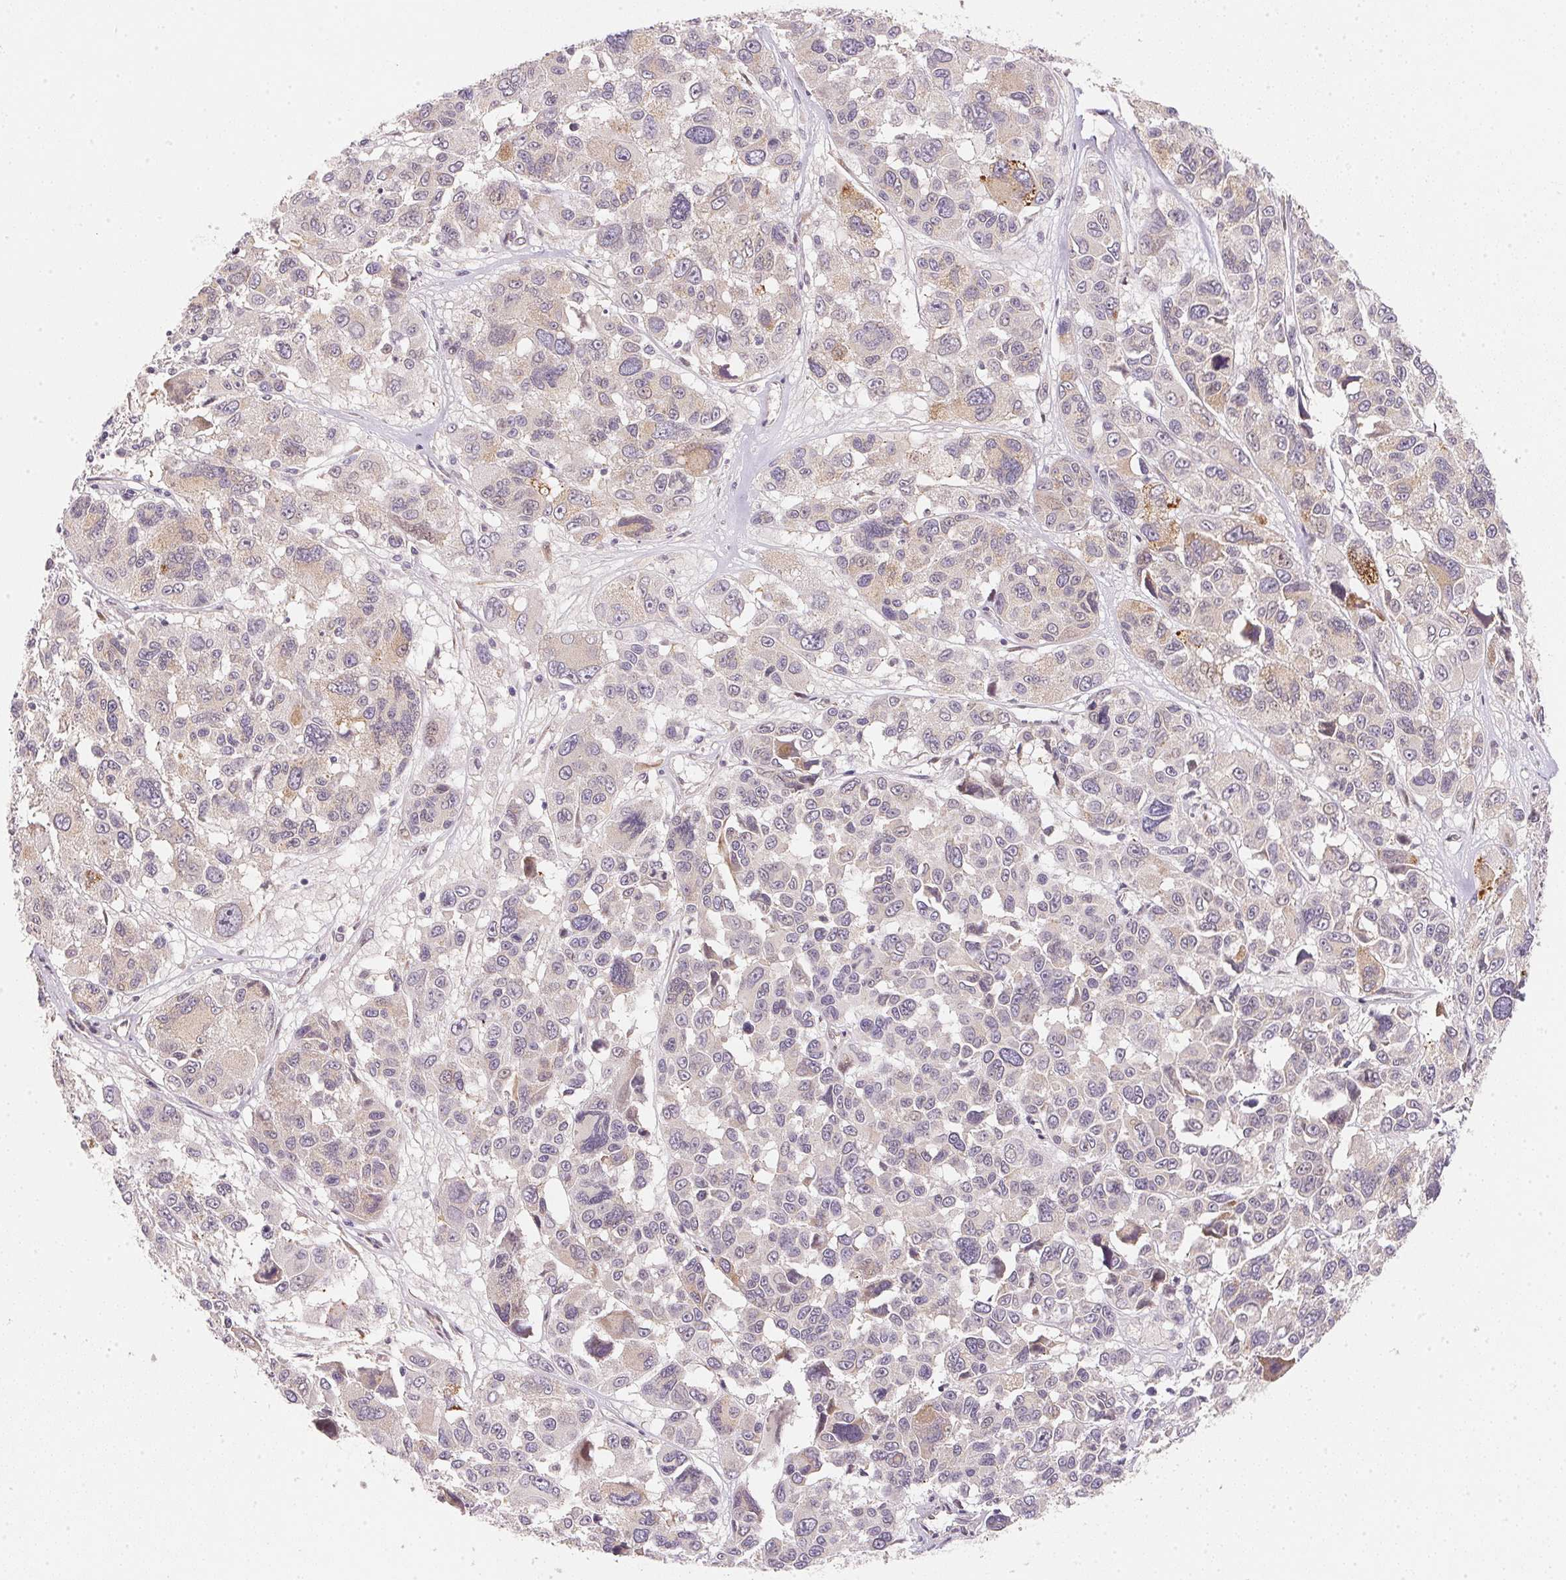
{"staining": {"intensity": "negative", "quantity": "none", "location": "none"}, "tissue": "melanoma", "cell_type": "Tumor cells", "image_type": "cancer", "snomed": [{"axis": "morphology", "description": "Malignant melanoma, NOS"}, {"axis": "topography", "description": "Skin"}], "caption": "This is a micrograph of immunohistochemistry (IHC) staining of malignant melanoma, which shows no expression in tumor cells.", "gene": "EI24", "patient": {"sex": "female", "age": 66}}